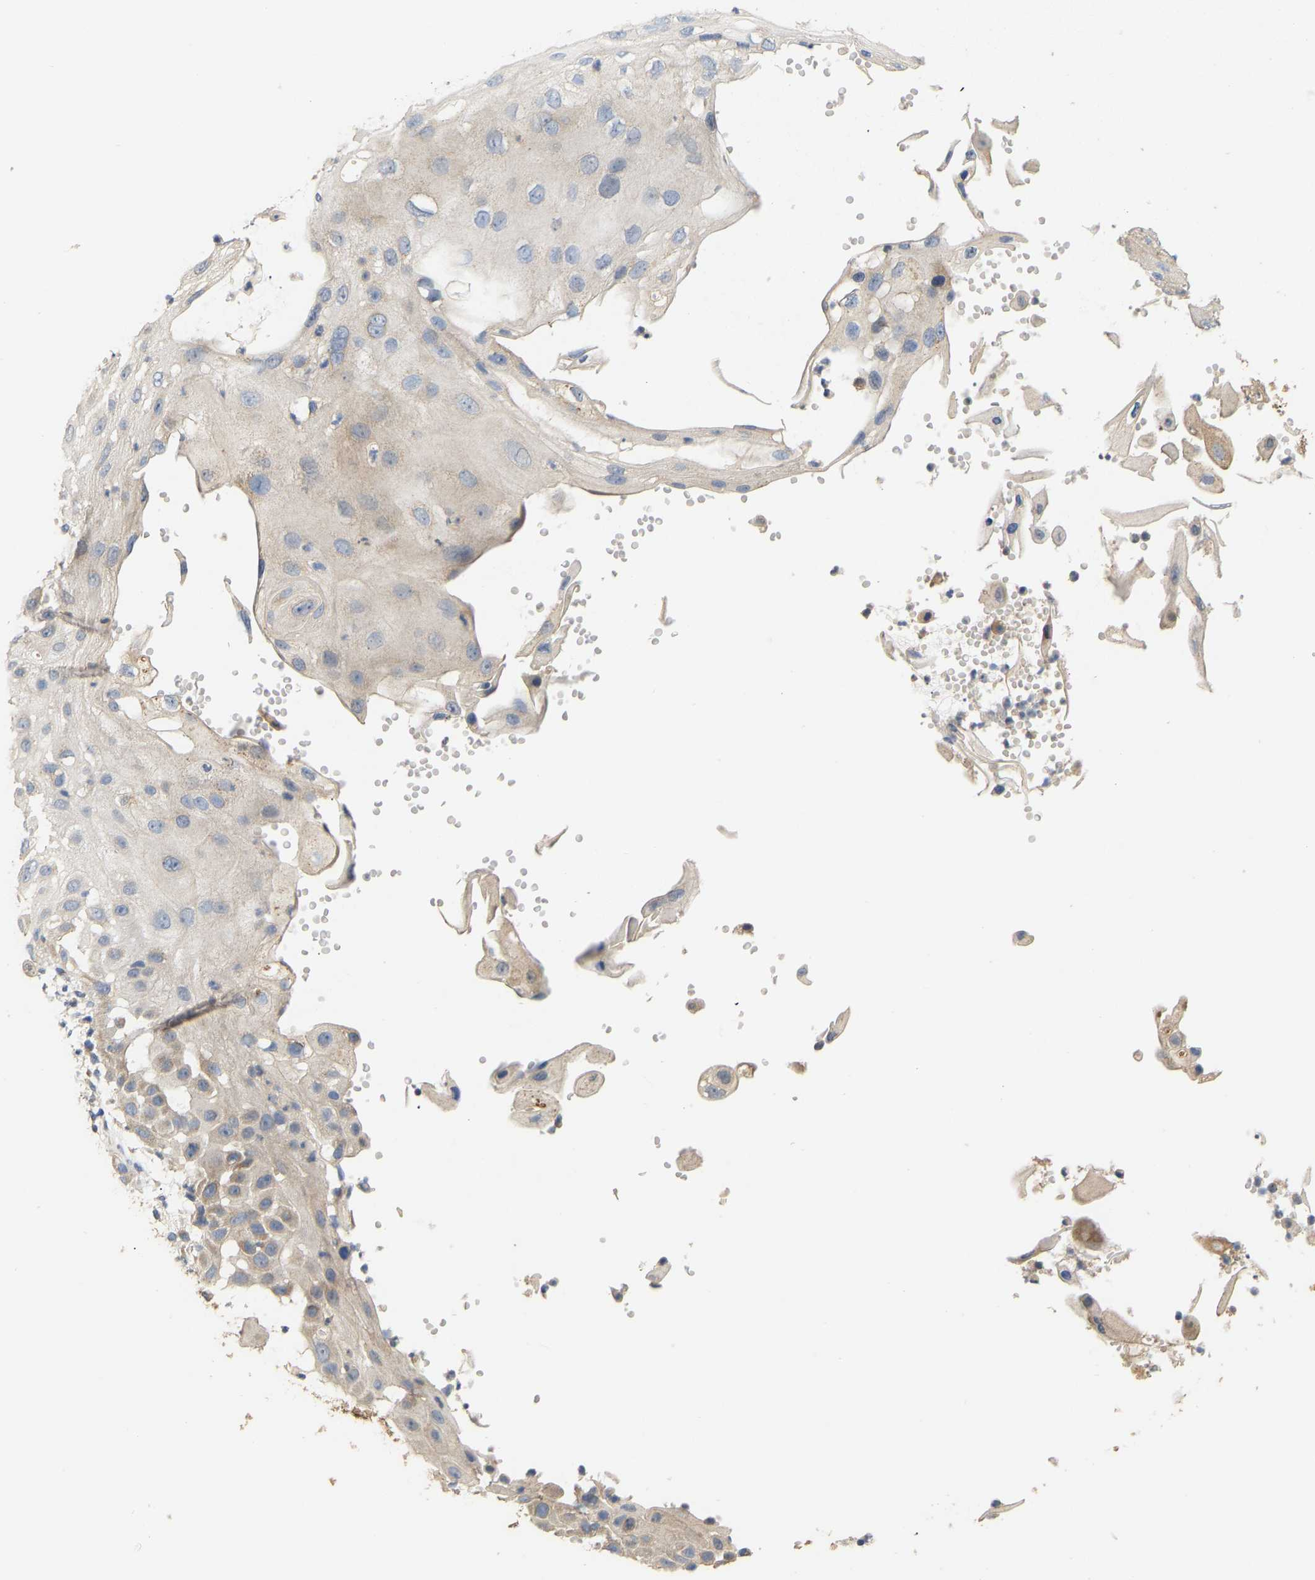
{"staining": {"intensity": "weak", "quantity": "<25%", "location": "cytoplasmic/membranous"}, "tissue": "skin cancer", "cell_type": "Tumor cells", "image_type": "cancer", "snomed": [{"axis": "morphology", "description": "Squamous cell carcinoma, NOS"}, {"axis": "topography", "description": "Skin"}], "caption": "IHC micrograph of skin squamous cell carcinoma stained for a protein (brown), which reveals no staining in tumor cells.", "gene": "HACD2", "patient": {"sex": "female", "age": 44}}